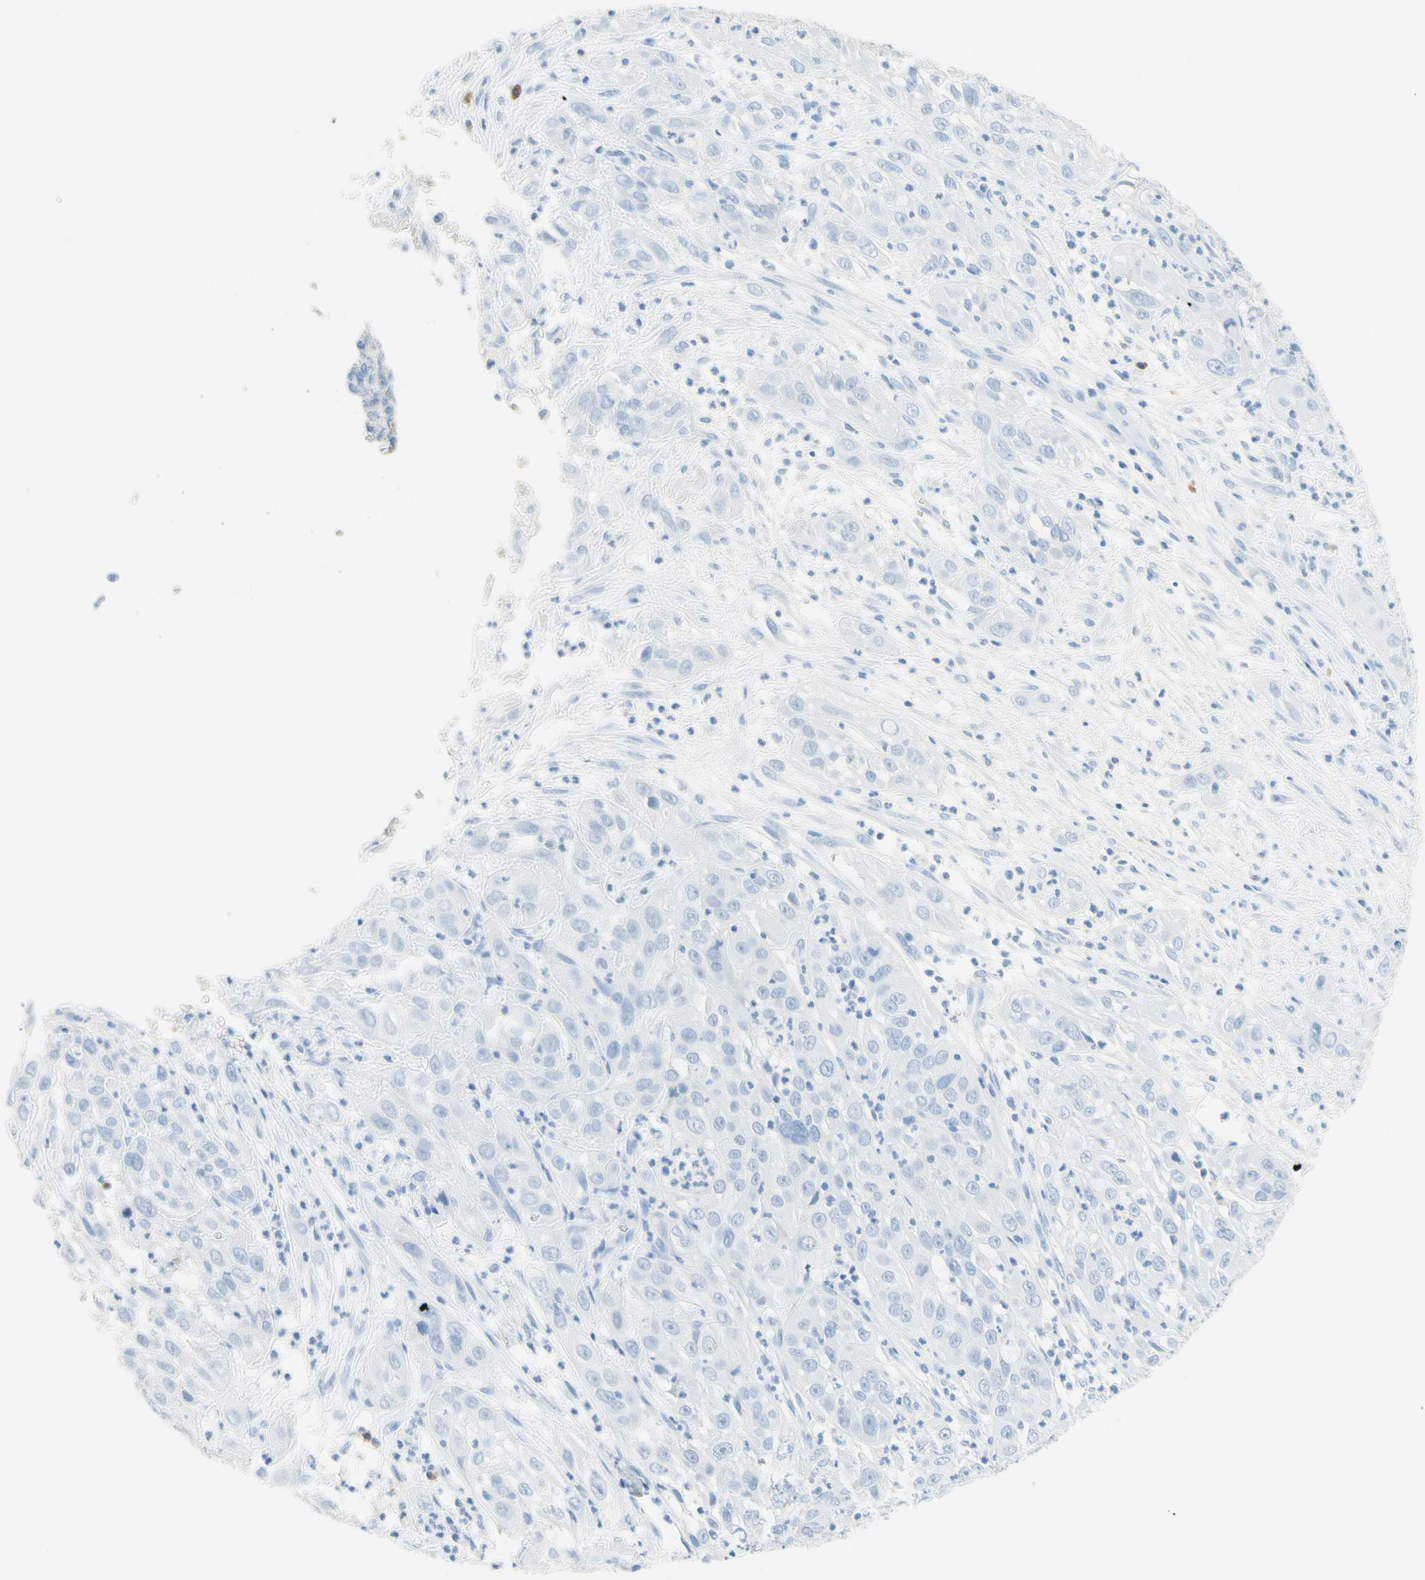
{"staining": {"intensity": "negative", "quantity": "none", "location": "none"}, "tissue": "cervical cancer", "cell_type": "Tumor cells", "image_type": "cancer", "snomed": [{"axis": "morphology", "description": "Squamous cell carcinoma, NOS"}, {"axis": "topography", "description": "Cervix"}], "caption": "Tumor cells show no significant positivity in cervical cancer.", "gene": "IL6ST", "patient": {"sex": "female", "age": 32}}